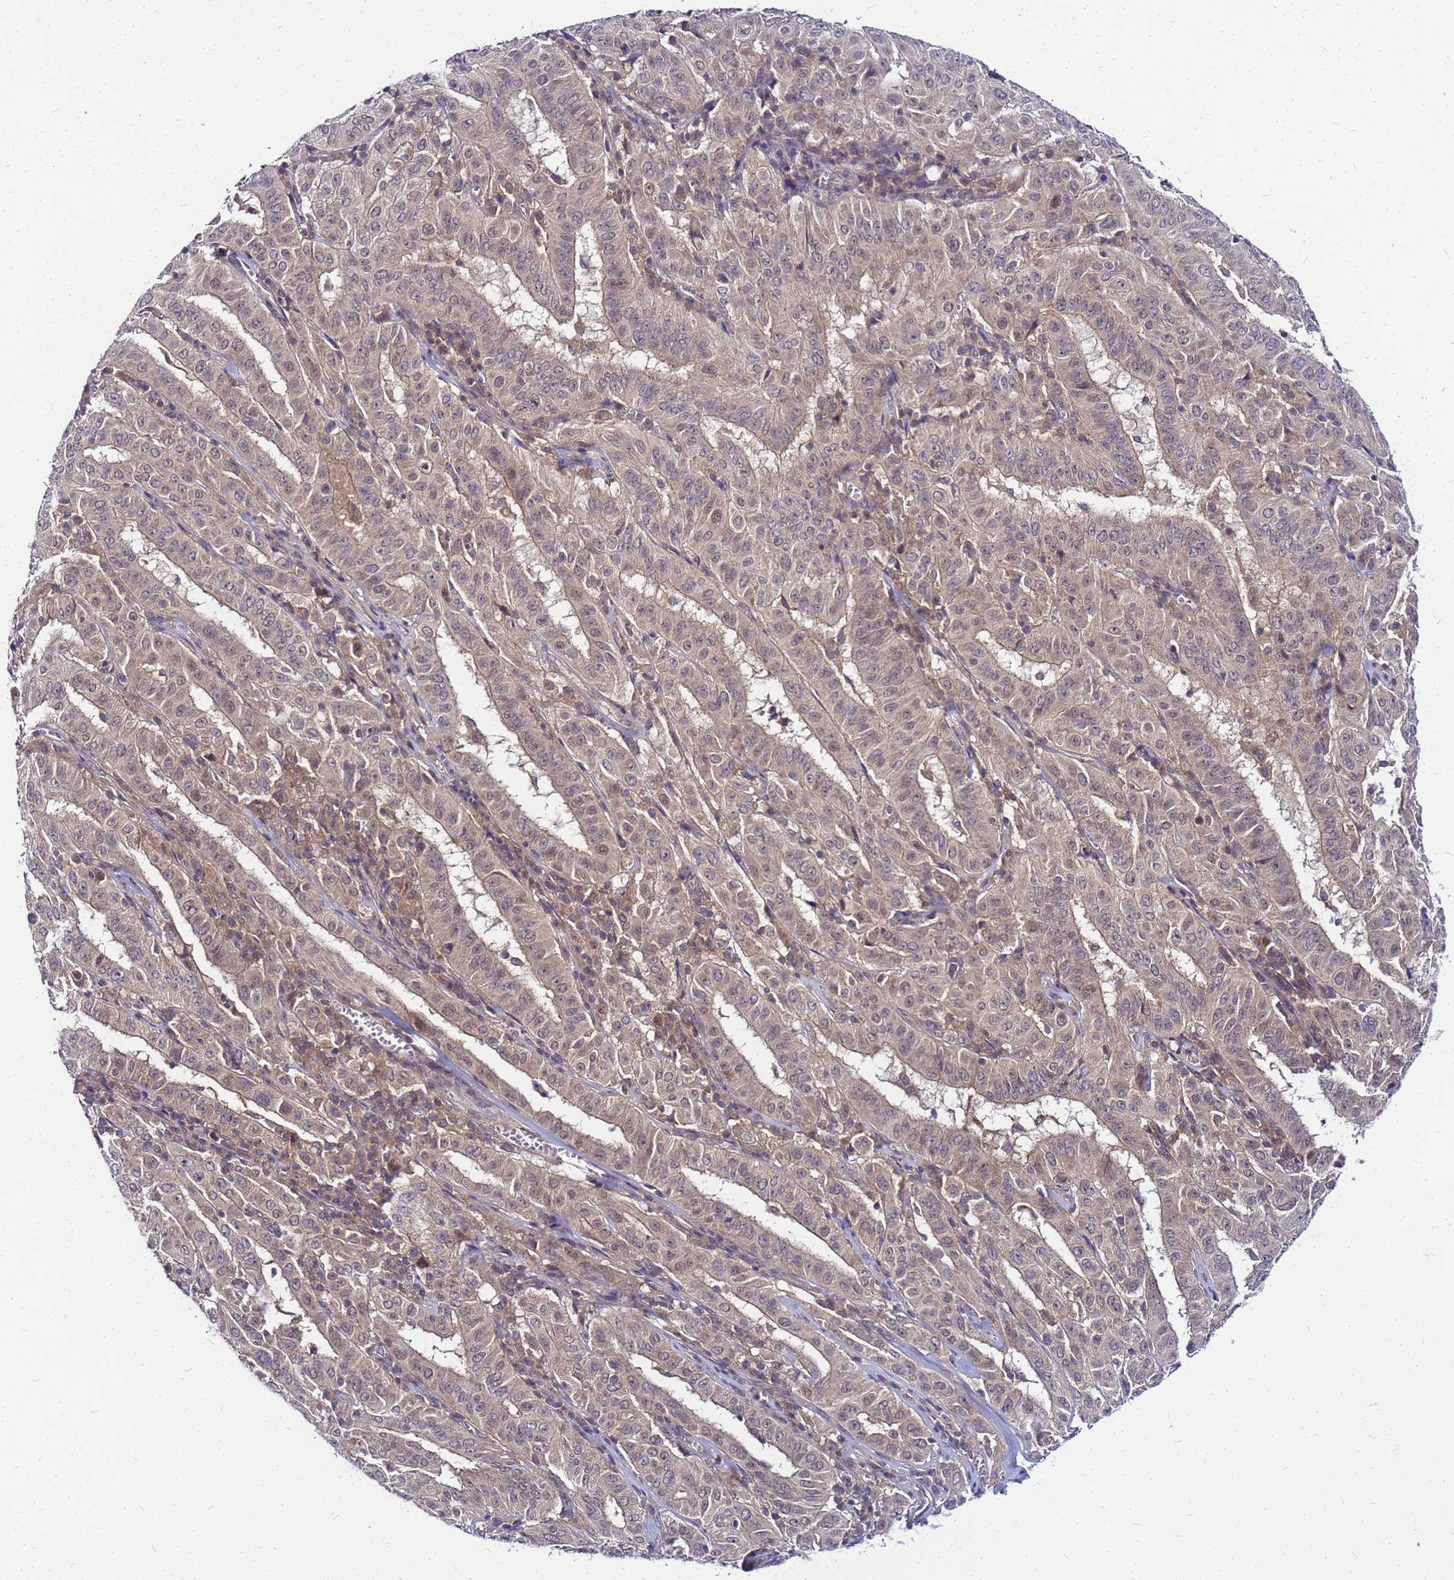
{"staining": {"intensity": "weak", "quantity": ">75%", "location": "cytoplasmic/membranous,nuclear"}, "tissue": "pancreatic cancer", "cell_type": "Tumor cells", "image_type": "cancer", "snomed": [{"axis": "morphology", "description": "Adenocarcinoma, NOS"}, {"axis": "topography", "description": "Pancreas"}], "caption": "DAB (3,3'-diaminobenzidine) immunohistochemical staining of human pancreatic cancer (adenocarcinoma) demonstrates weak cytoplasmic/membranous and nuclear protein positivity in about >75% of tumor cells.", "gene": "SAT1", "patient": {"sex": "male", "age": 63}}